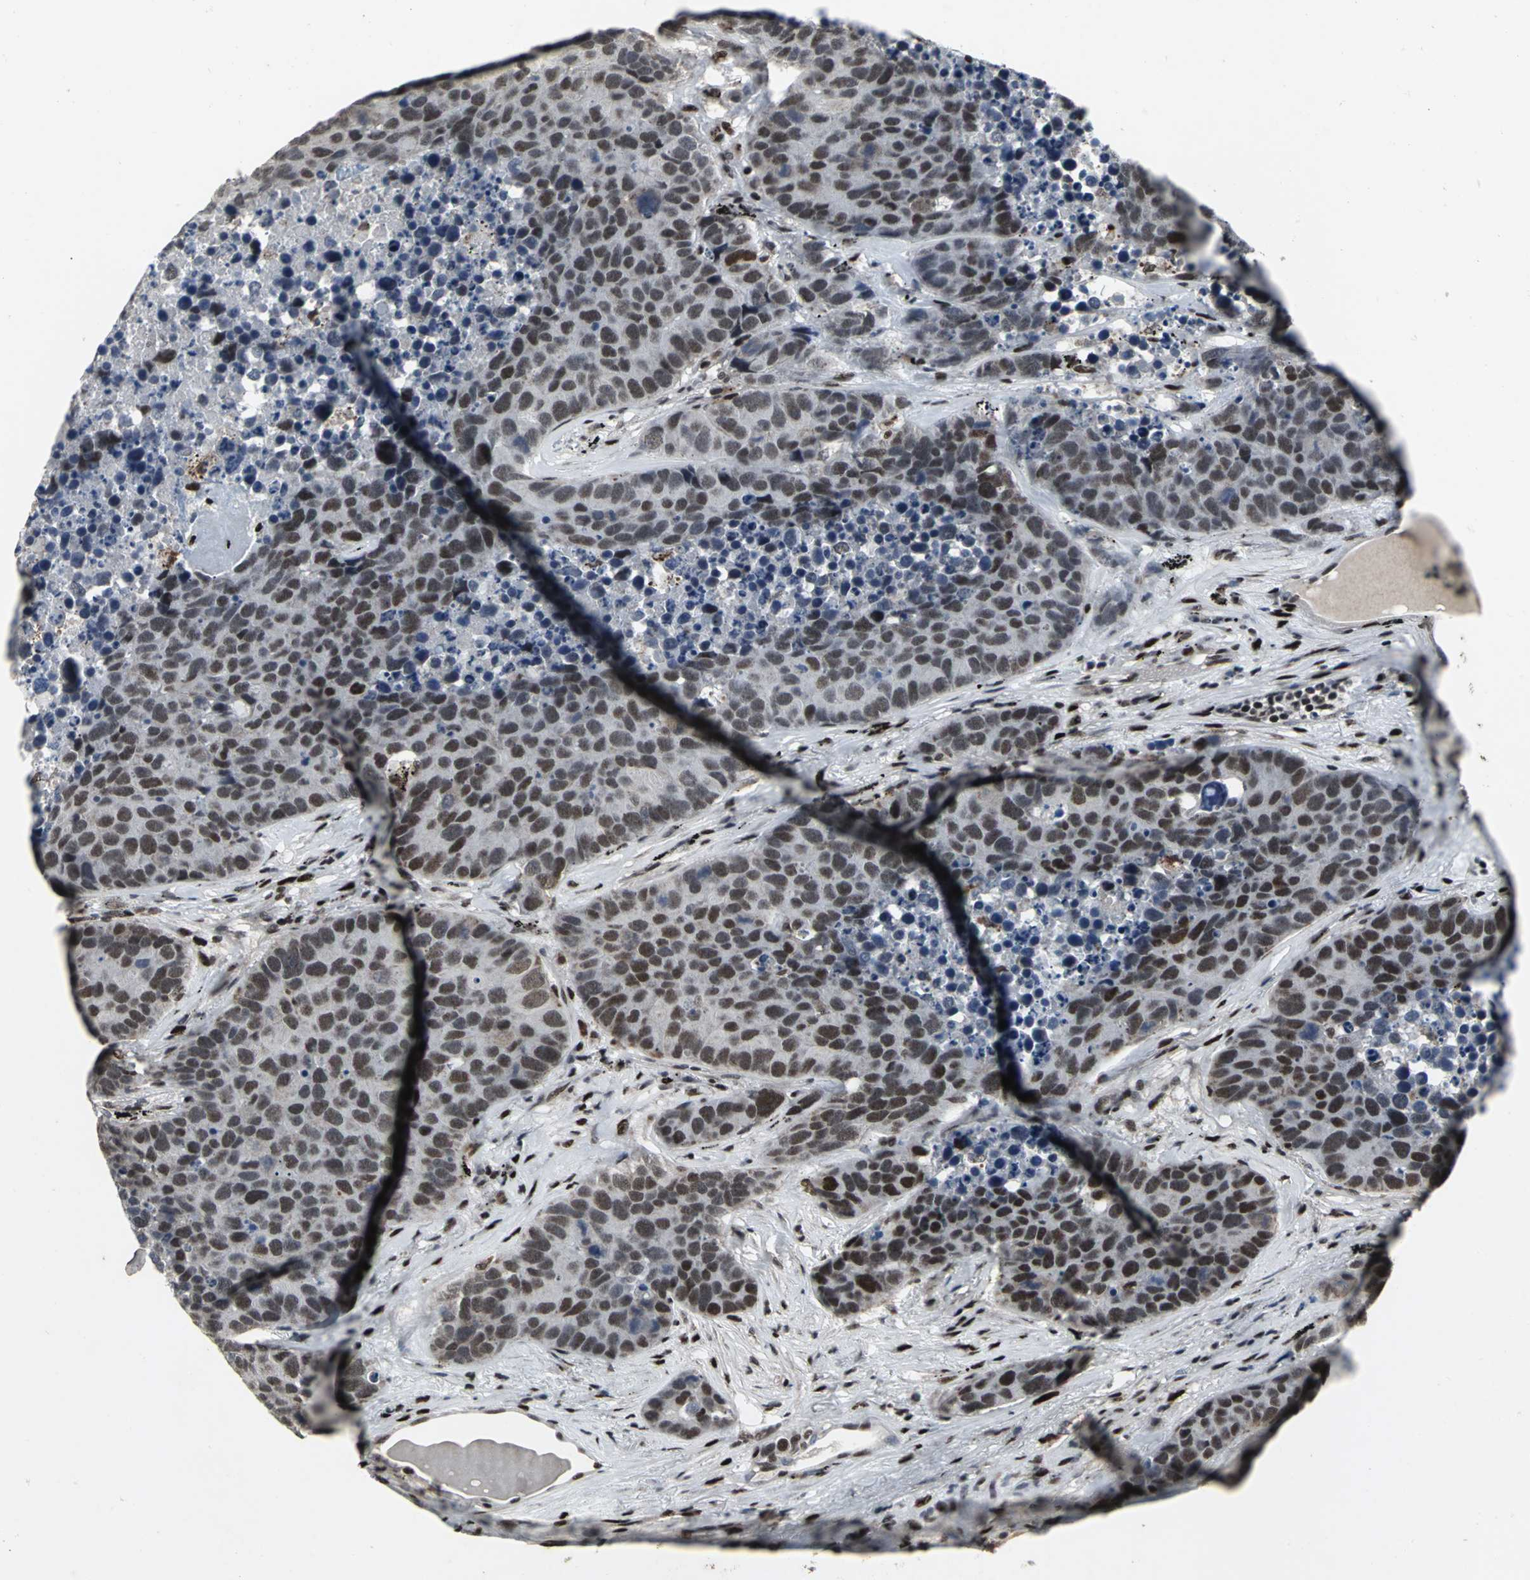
{"staining": {"intensity": "moderate", "quantity": ">75%", "location": "cytoplasmic/membranous"}, "tissue": "carcinoid", "cell_type": "Tumor cells", "image_type": "cancer", "snomed": [{"axis": "morphology", "description": "Carcinoid, malignant, NOS"}, {"axis": "topography", "description": "Lung"}], "caption": "This photomicrograph demonstrates immunohistochemistry staining of human malignant carcinoid, with medium moderate cytoplasmic/membranous expression in about >75% of tumor cells.", "gene": "SRF", "patient": {"sex": "male", "age": 60}}